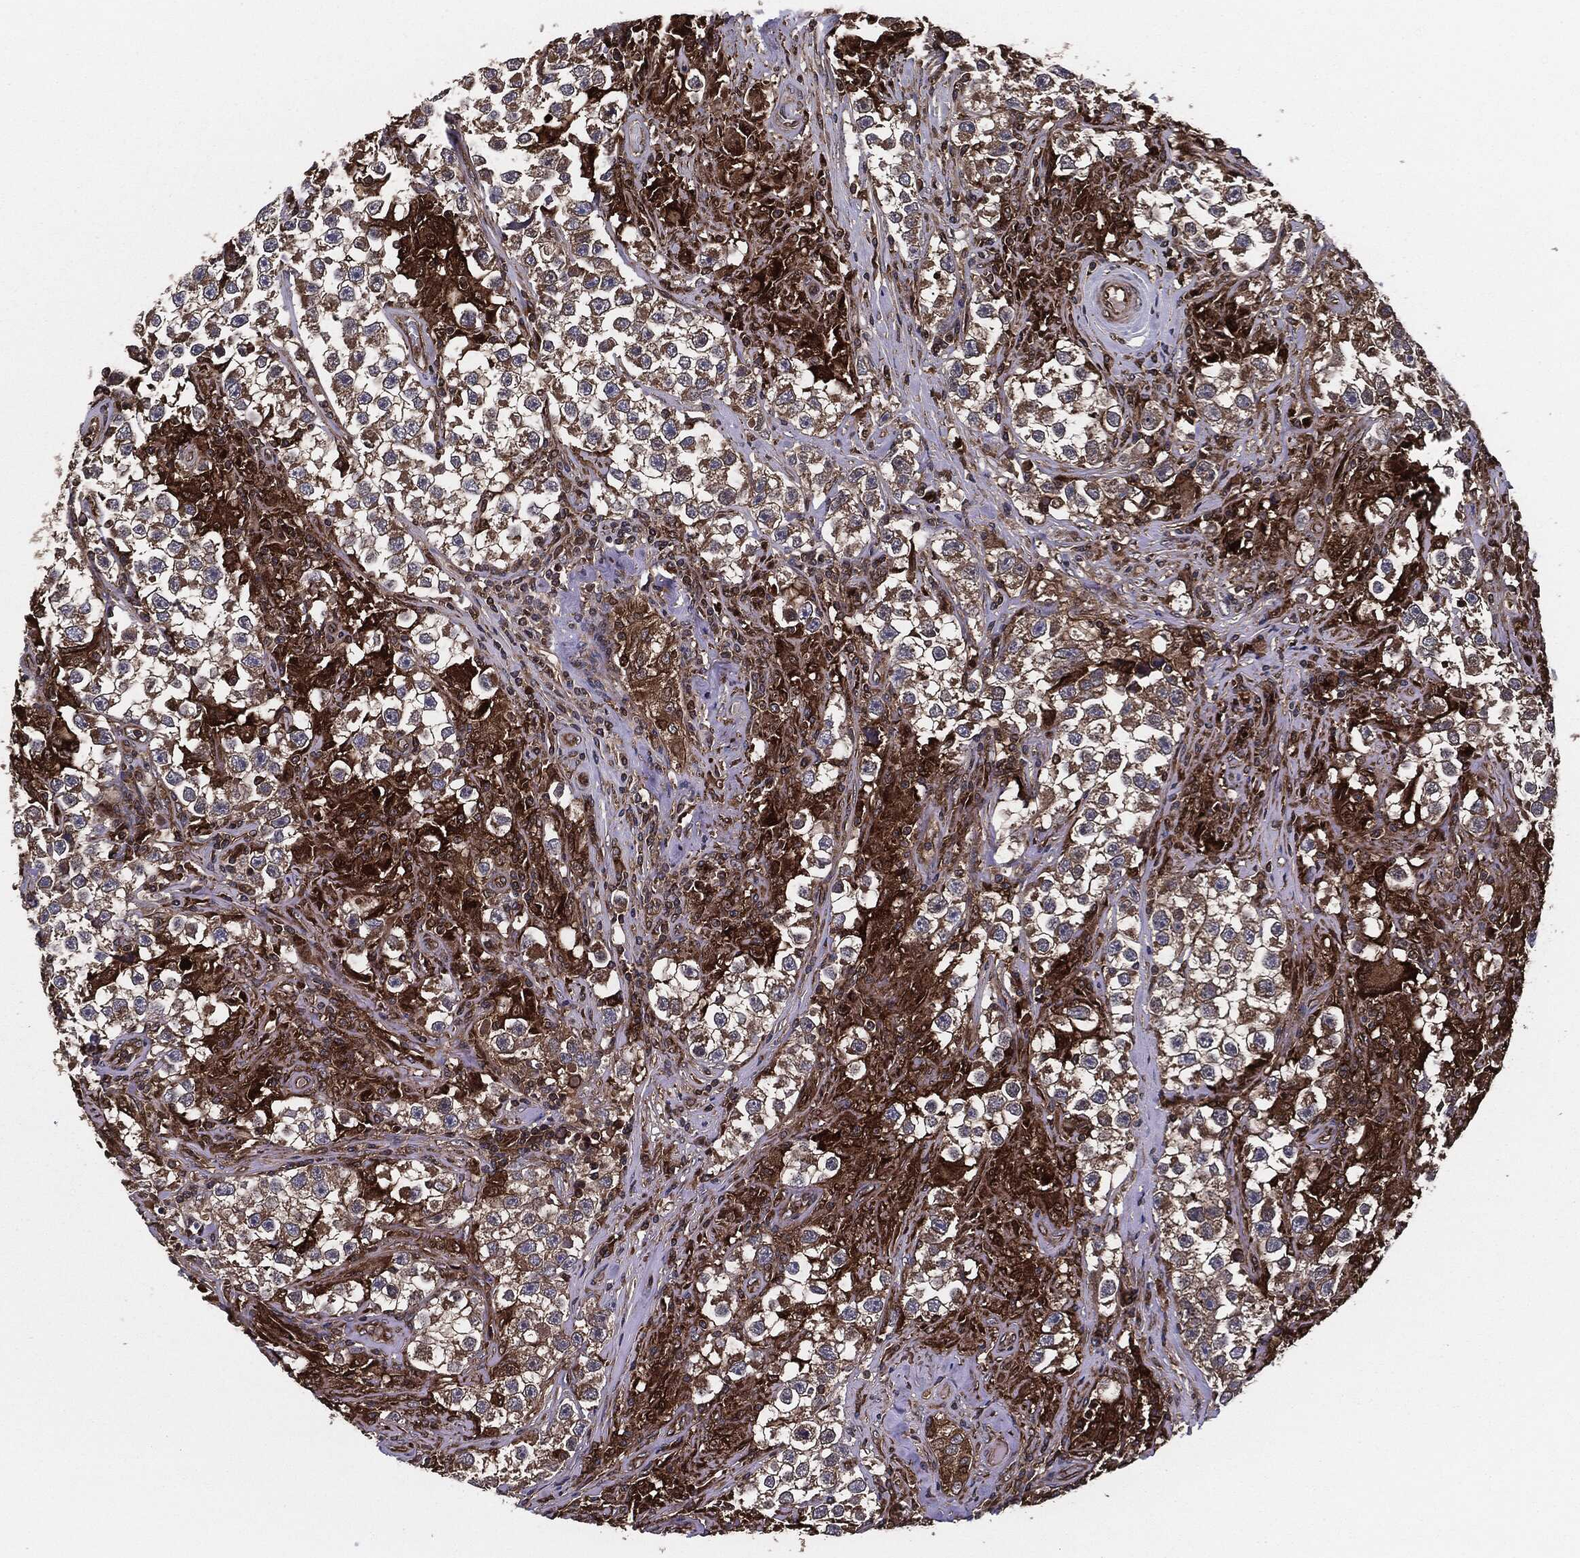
{"staining": {"intensity": "moderate", "quantity": ">75%", "location": "cytoplasmic/membranous"}, "tissue": "testis cancer", "cell_type": "Tumor cells", "image_type": "cancer", "snomed": [{"axis": "morphology", "description": "Seminoma, NOS"}, {"axis": "topography", "description": "Testis"}], "caption": "Testis cancer stained with a protein marker reveals moderate staining in tumor cells.", "gene": "RAP1GDS1", "patient": {"sex": "male", "age": 46}}